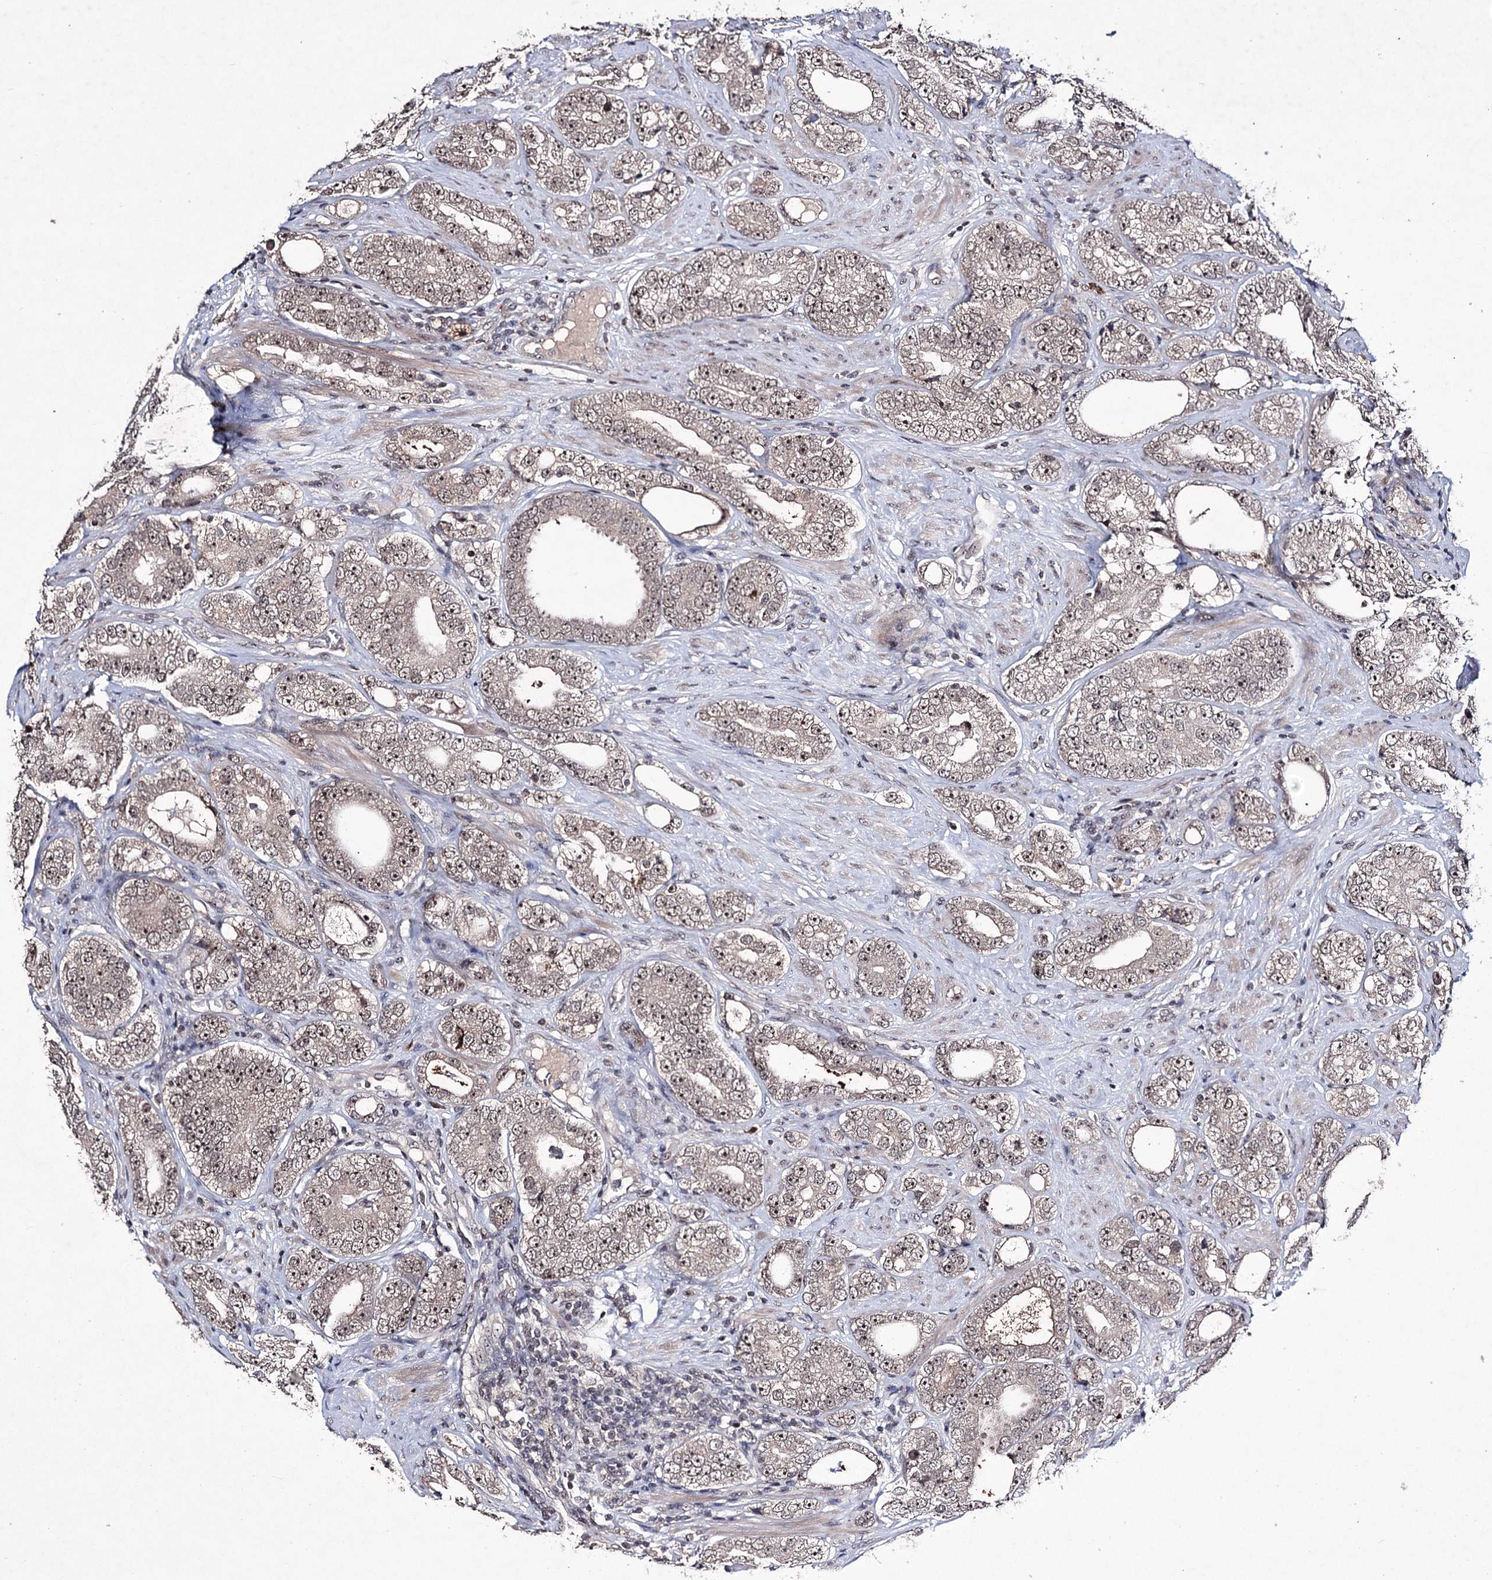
{"staining": {"intensity": "weak", "quantity": ">75%", "location": "nuclear"}, "tissue": "prostate cancer", "cell_type": "Tumor cells", "image_type": "cancer", "snomed": [{"axis": "morphology", "description": "Adenocarcinoma, High grade"}, {"axis": "topography", "description": "Prostate"}], "caption": "High-power microscopy captured an immunohistochemistry (IHC) histopathology image of high-grade adenocarcinoma (prostate), revealing weak nuclear staining in about >75% of tumor cells.", "gene": "VGLL4", "patient": {"sex": "male", "age": 56}}